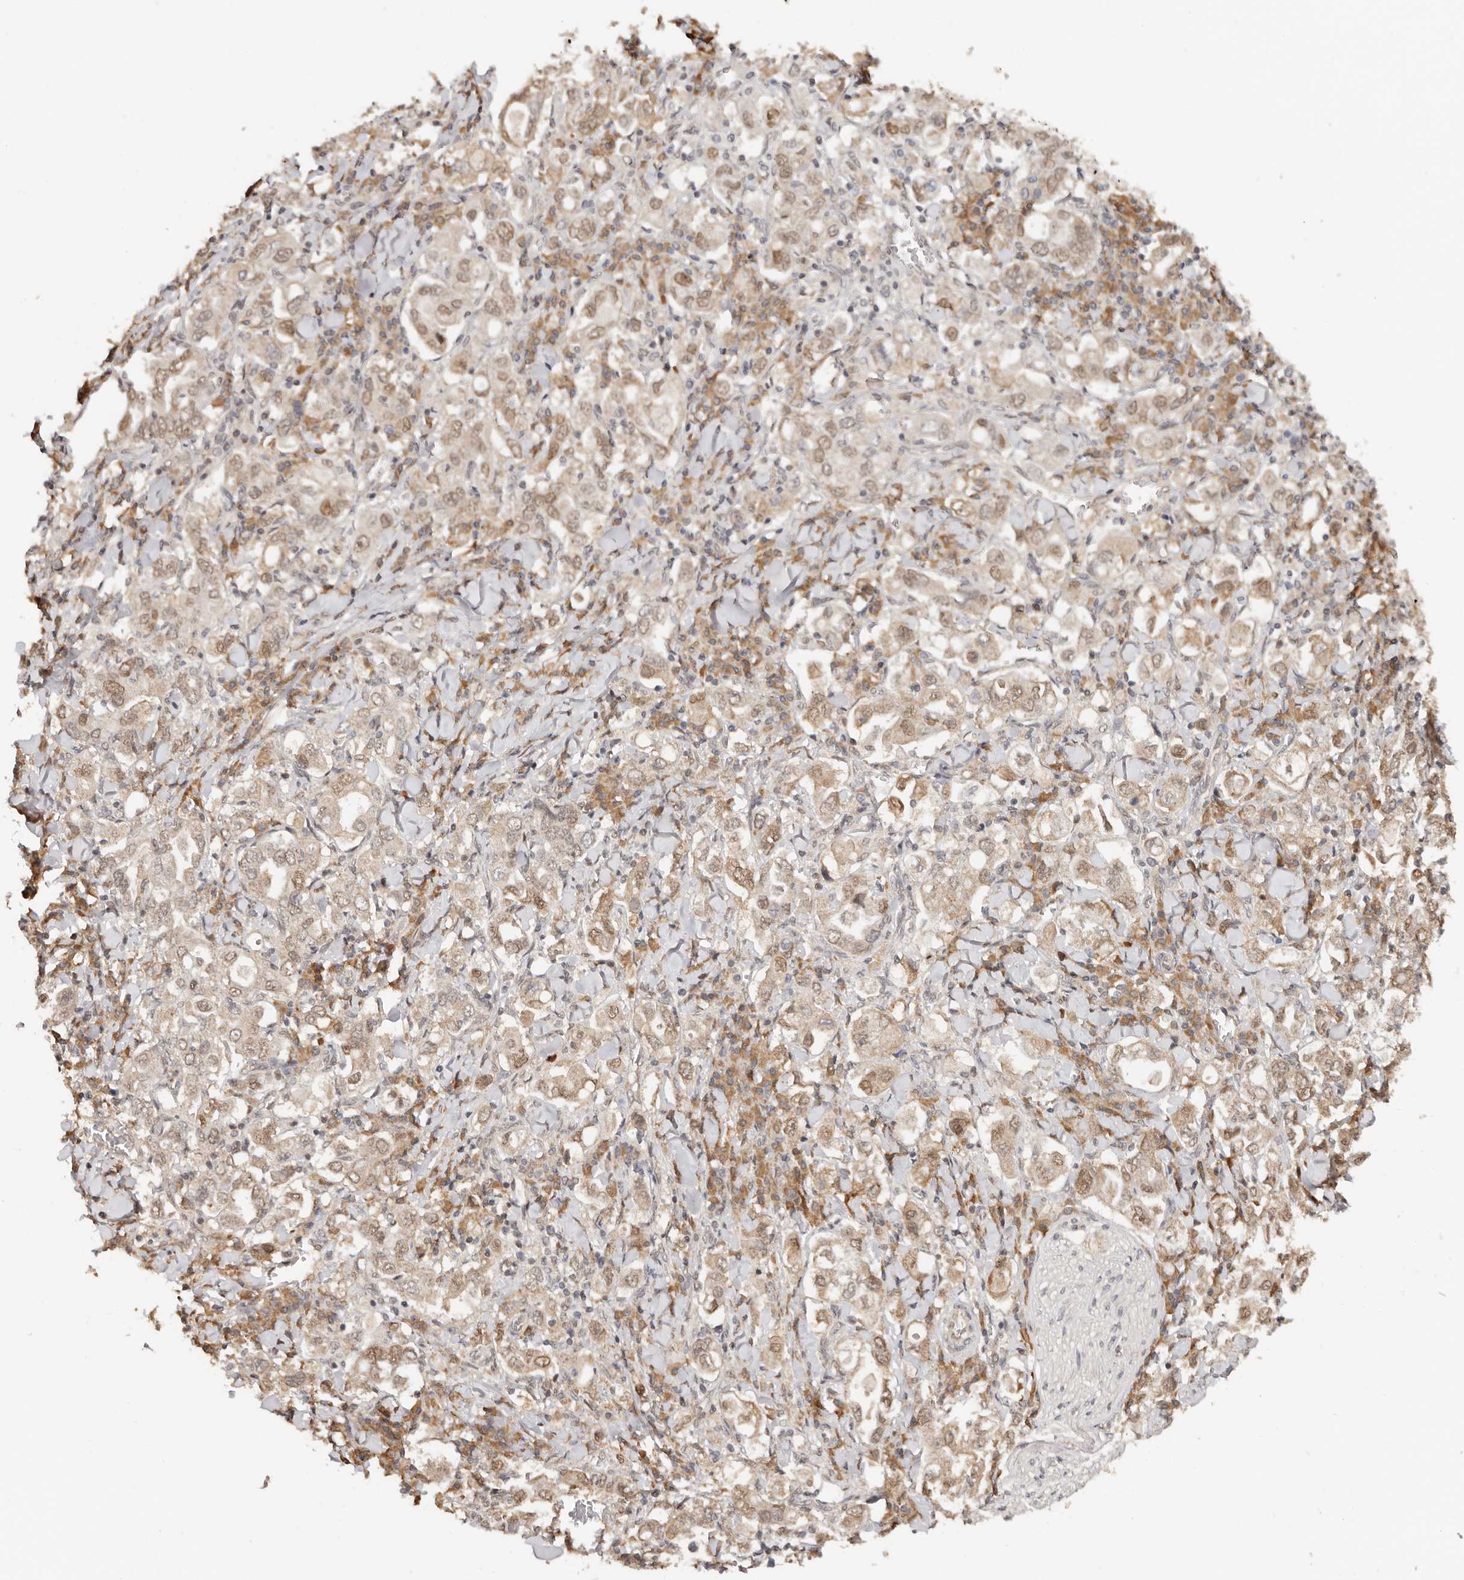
{"staining": {"intensity": "moderate", "quantity": "25%-75%", "location": "cytoplasmic/membranous,nuclear"}, "tissue": "stomach cancer", "cell_type": "Tumor cells", "image_type": "cancer", "snomed": [{"axis": "morphology", "description": "Adenocarcinoma, NOS"}, {"axis": "topography", "description": "Stomach, upper"}], "caption": "Moderate cytoplasmic/membranous and nuclear positivity is seen in about 25%-75% of tumor cells in stomach cancer. (brown staining indicates protein expression, while blue staining denotes nuclei).", "gene": "SEC14L1", "patient": {"sex": "male", "age": 62}}